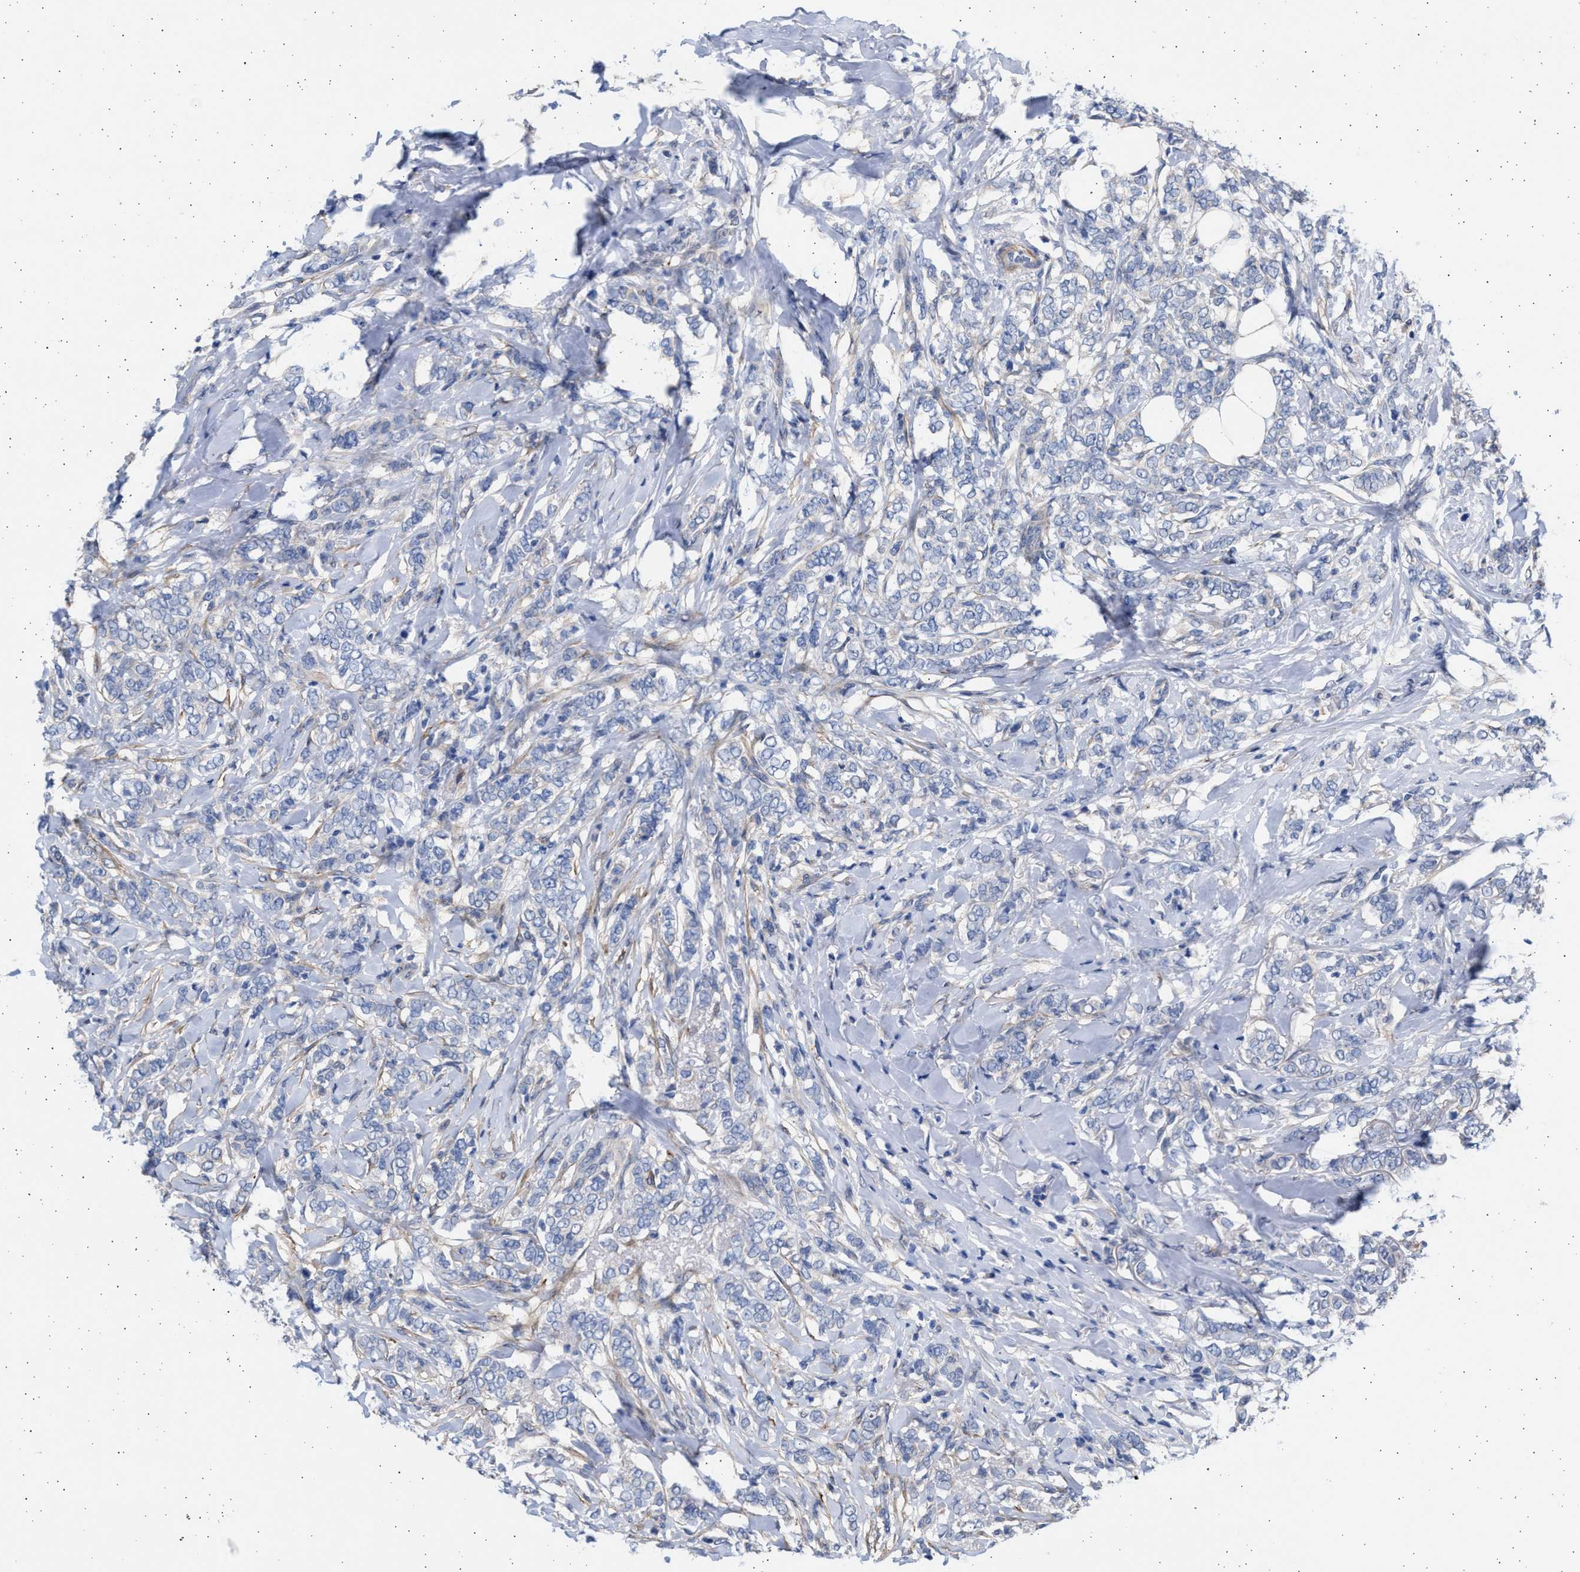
{"staining": {"intensity": "negative", "quantity": "none", "location": "none"}, "tissue": "breast cancer", "cell_type": "Tumor cells", "image_type": "cancer", "snomed": [{"axis": "morphology", "description": "Lobular carcinoma"}, {"axis": "topography", "description": "Skin"}, {"axis": "topography", "description": "Breast"}], "caption": "High magnification brightfield microscopy of breast cancer (lobular carcinoma) stained with DAB (brown) and counterstained with hematoxylin (blue): tumor cells show no significant staining.", "gene": "NBR1", "patient": {"sex": "female", "age": 46}}